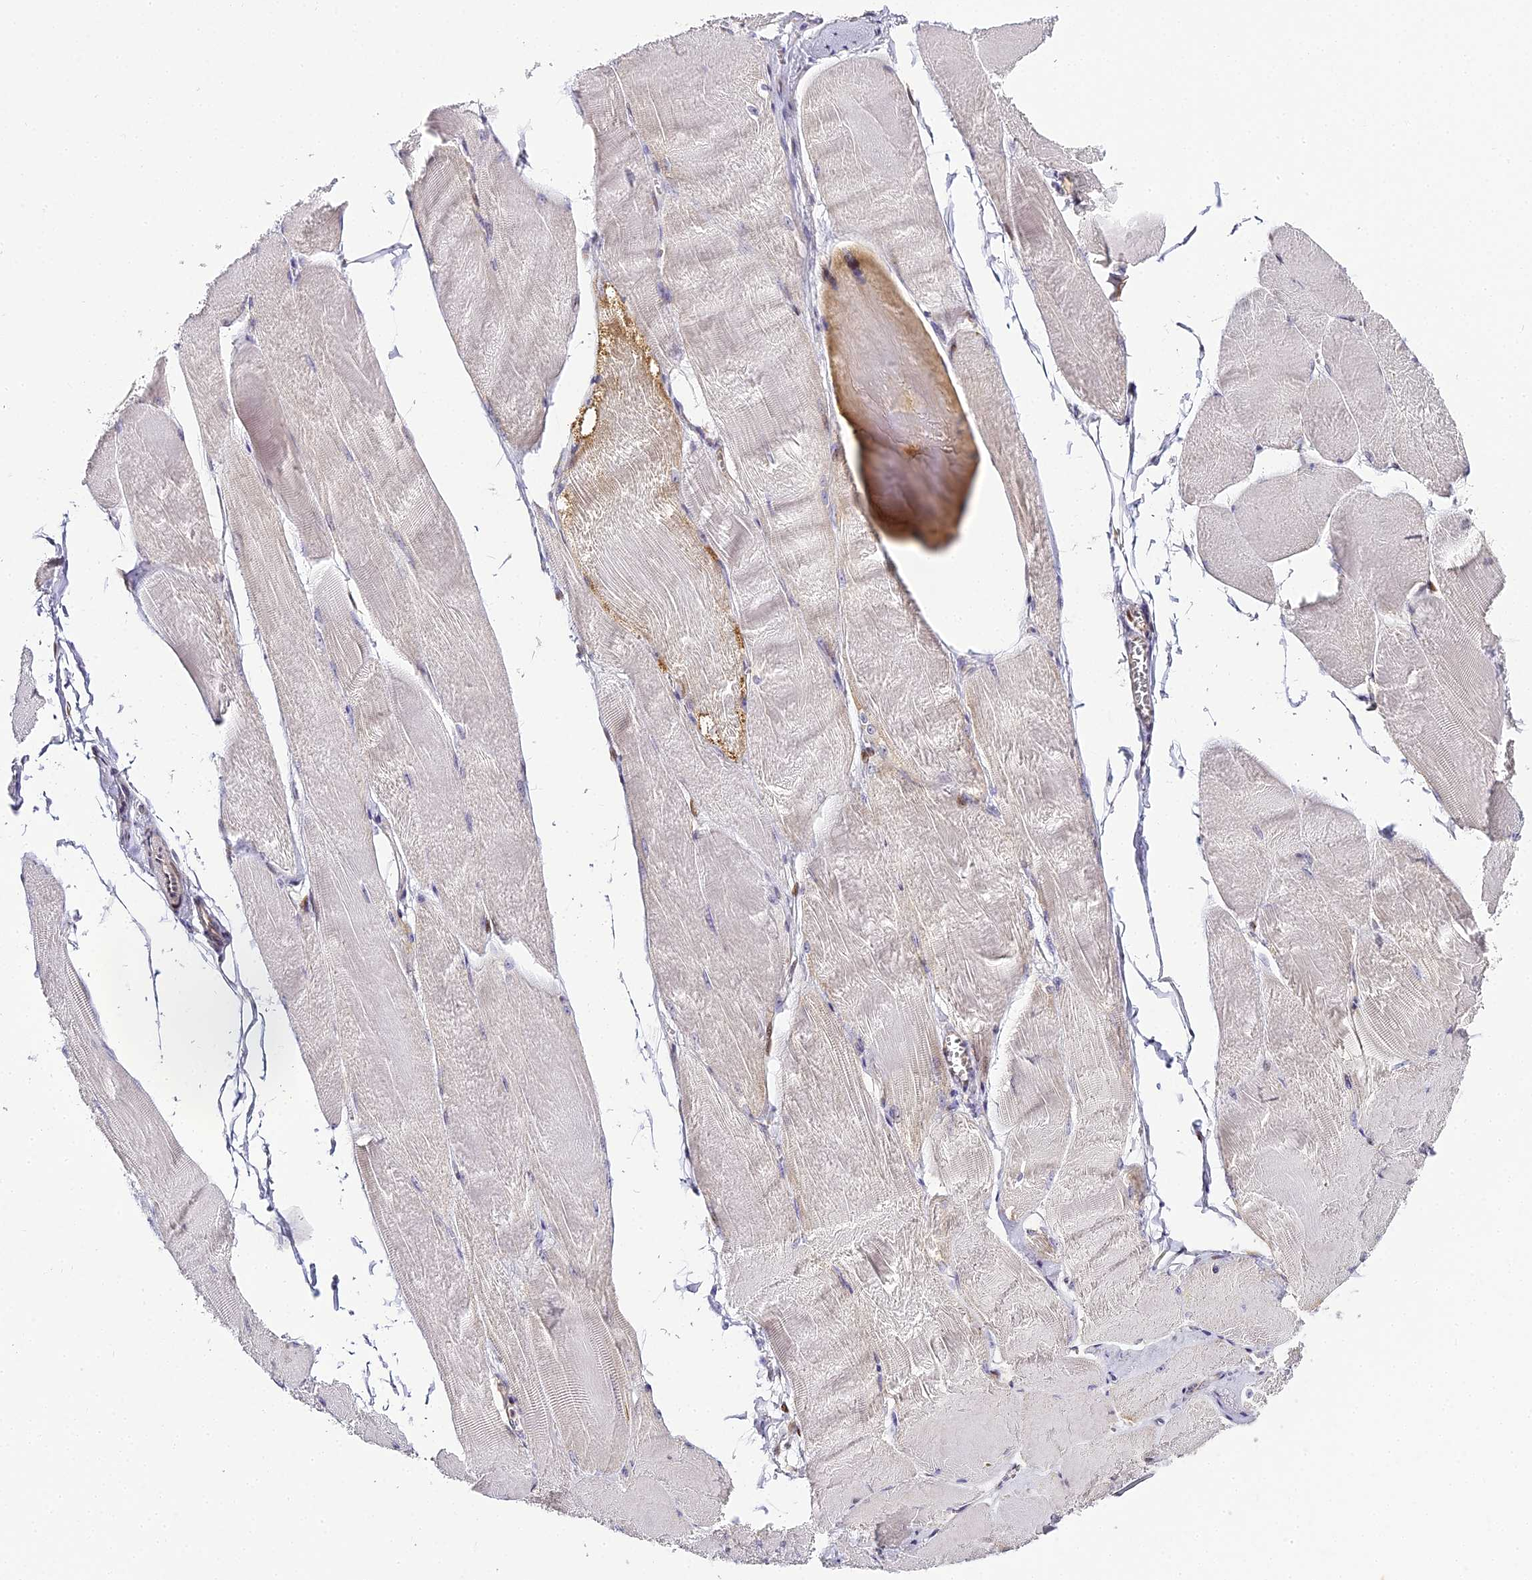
{"staining": {"intensity": "moderate", "quantity": "25%-75%", "location": "cytoplasmic/membranous,nuclear"}, "tissue": "skeletal muscle", "cell_type": "Myocytes", "image_type": "normal", "snomed": [{"axis": "morphology", "description": "Normal tissue, NOS"}, {"axis": "morphology", "description": "Basal cell carcinoma"}, {"axis": "topography", "description": "Skeletal muscle"}], "caption": "Immunohistochemical staining of benign human skeletal muscle shows moderate cytoplasmic/membranous,nuclear protein positivity in about 25%-75% of myocytes.", "gene": "SERP1", "patient": {"sex": "female", "age": 64}}